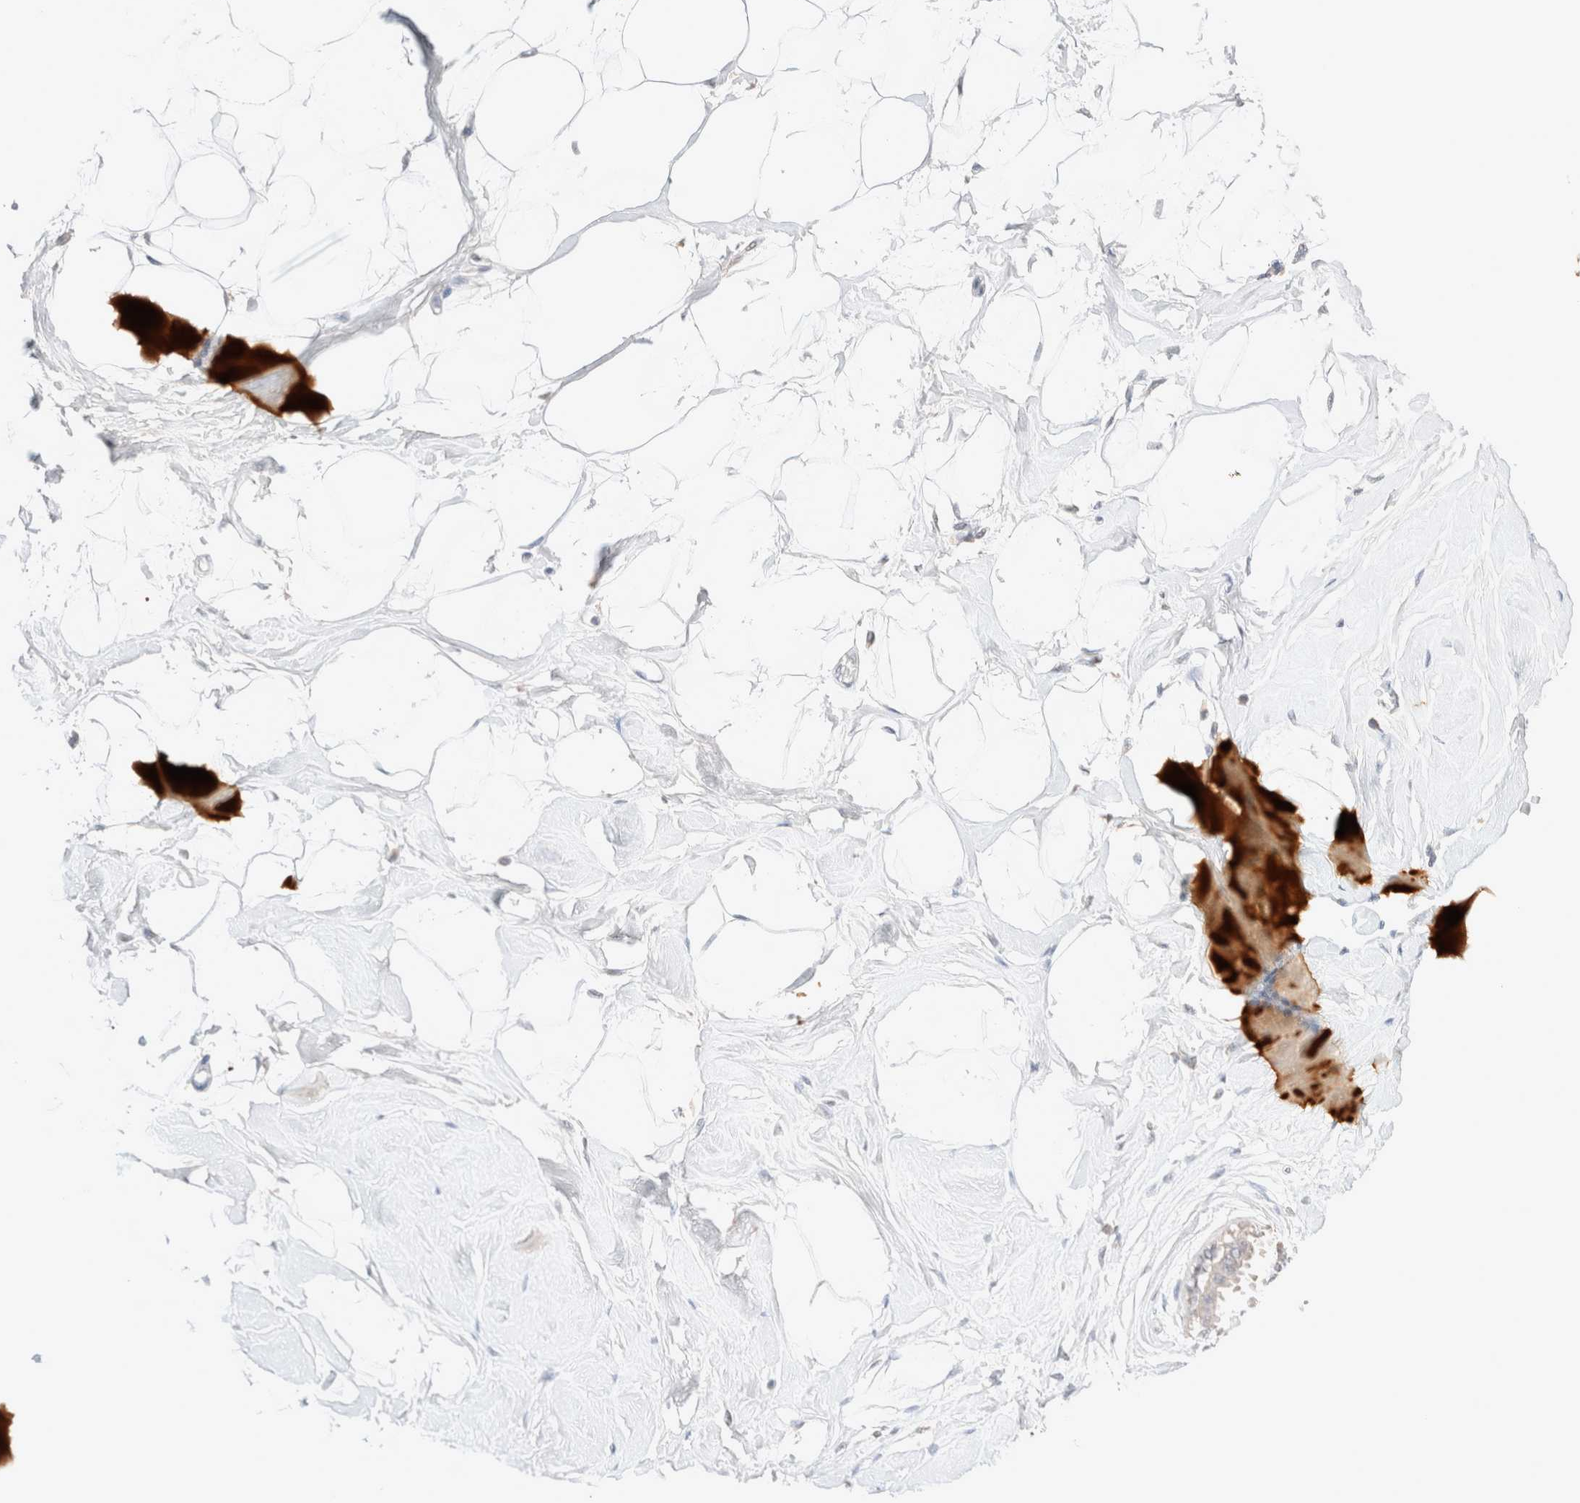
{"staining": {"intensity": "negative", "quantity": "none", "location": "none"}, "tissue": "breast", "cell_type": "Adipocytes", "image_type": "normal", "snomed": [{"axis": "morphology", "description": "Normal tissue, NOS"}, {"axis": "topography", "description": "Breast"}], "caption": "This is a micrograph of IHC staining of unremarkable breast, which shows no positivity in adipocytes.", "gene": "SPATA20", "patient": {"sex": "female", "age": 45}}